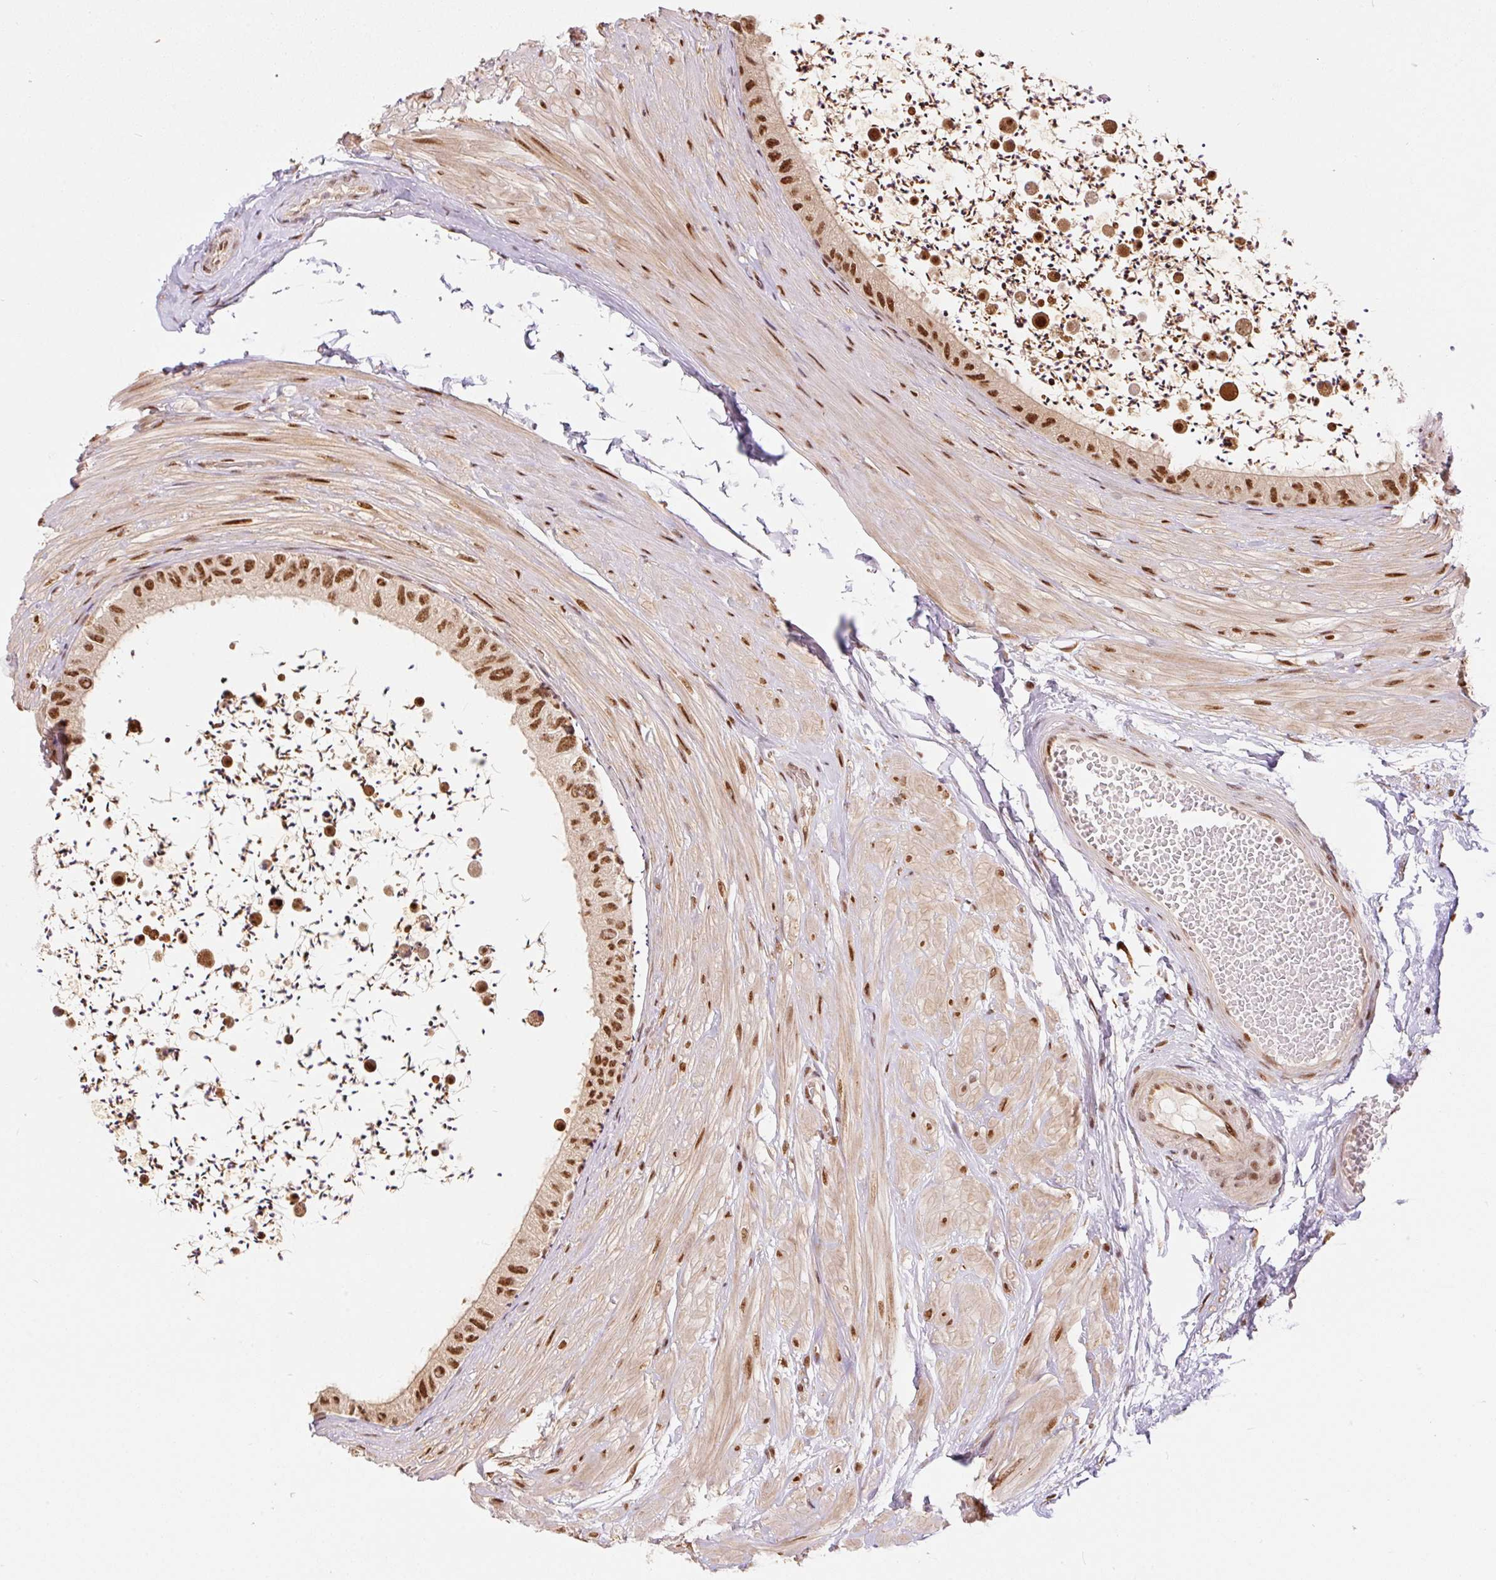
{"staining": {"intensity": "moderate", "quantity": ">75%", "location": "nuclear"}, "tissue": "epididymis", "cell_type": "Glandular cells", "image_type": "normal", "snomed": [{"axis": "morphology", "description": "Normal tissue, NOS"}, {"axis": "topography", "description": "Epididymis"}, {"axis": "topography", "description": "Peripheral nerve tissue"}], "caption": "Epididymis stained for a protein (brown) displays moderate nuclear positive staining in about >75% of glandular cells.", "gene": "INTS8", "patient": {"sex": "male", "age": 32}}